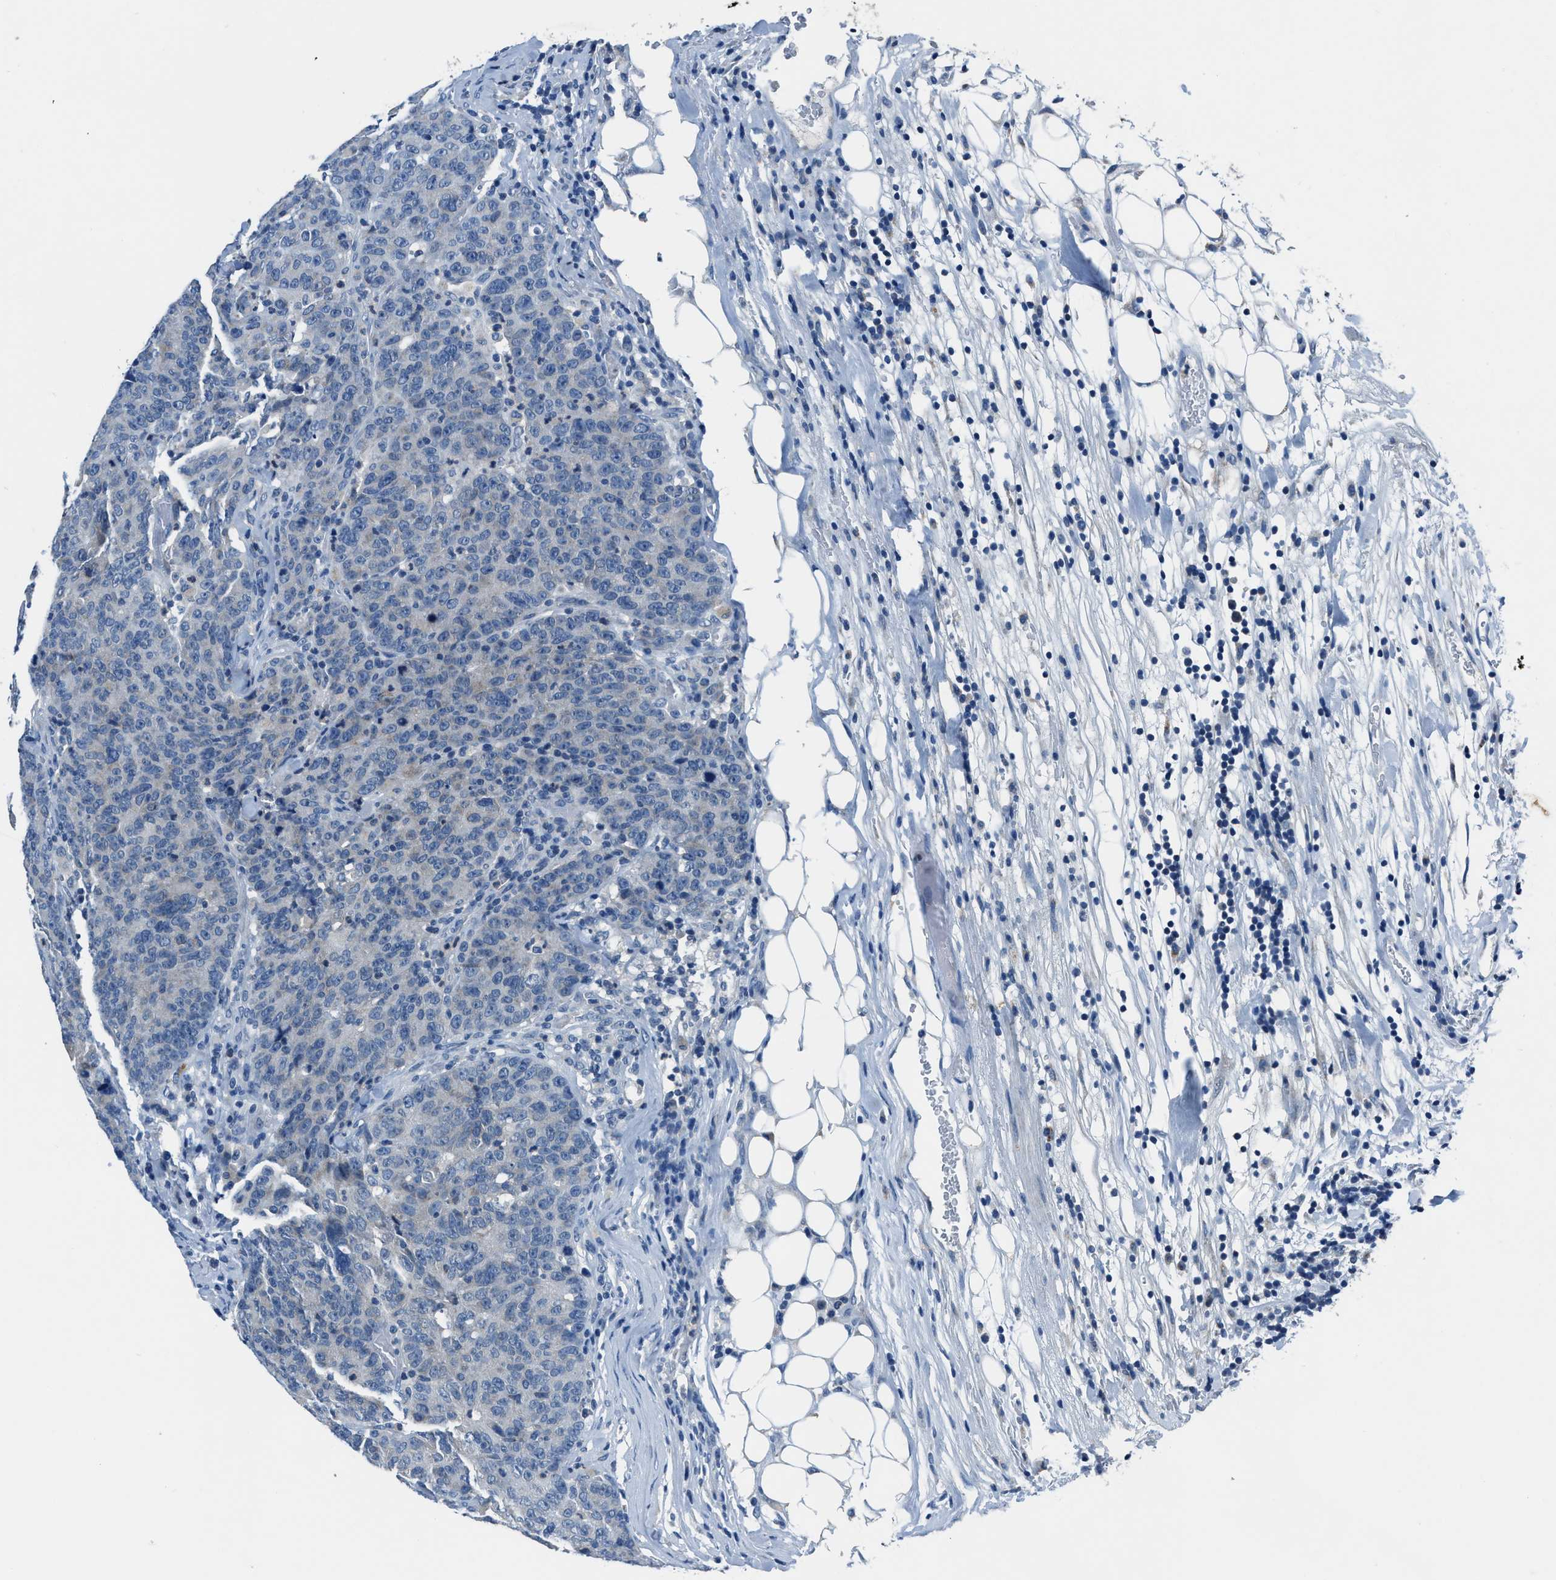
{"staining": {"intensity": "negative", "quantity": "none", "location": "none"}, "tissue": "colorectal cancer", "cell_type": "Tumor cells", "image_type": "cancer", "snomed": [{"axis": "morphology", "description": "Adenocarcinoma, NOS"}, {"axis": "topography", "description": "Colon"}], "caption": "This is a photomicrograph of immunohistochemistry staining of adenocarcinoma (colorectal), which shows no positivity in tumor cells.", "gene": "ADAM2", "patient": {"sex": "female", "age": 53}}